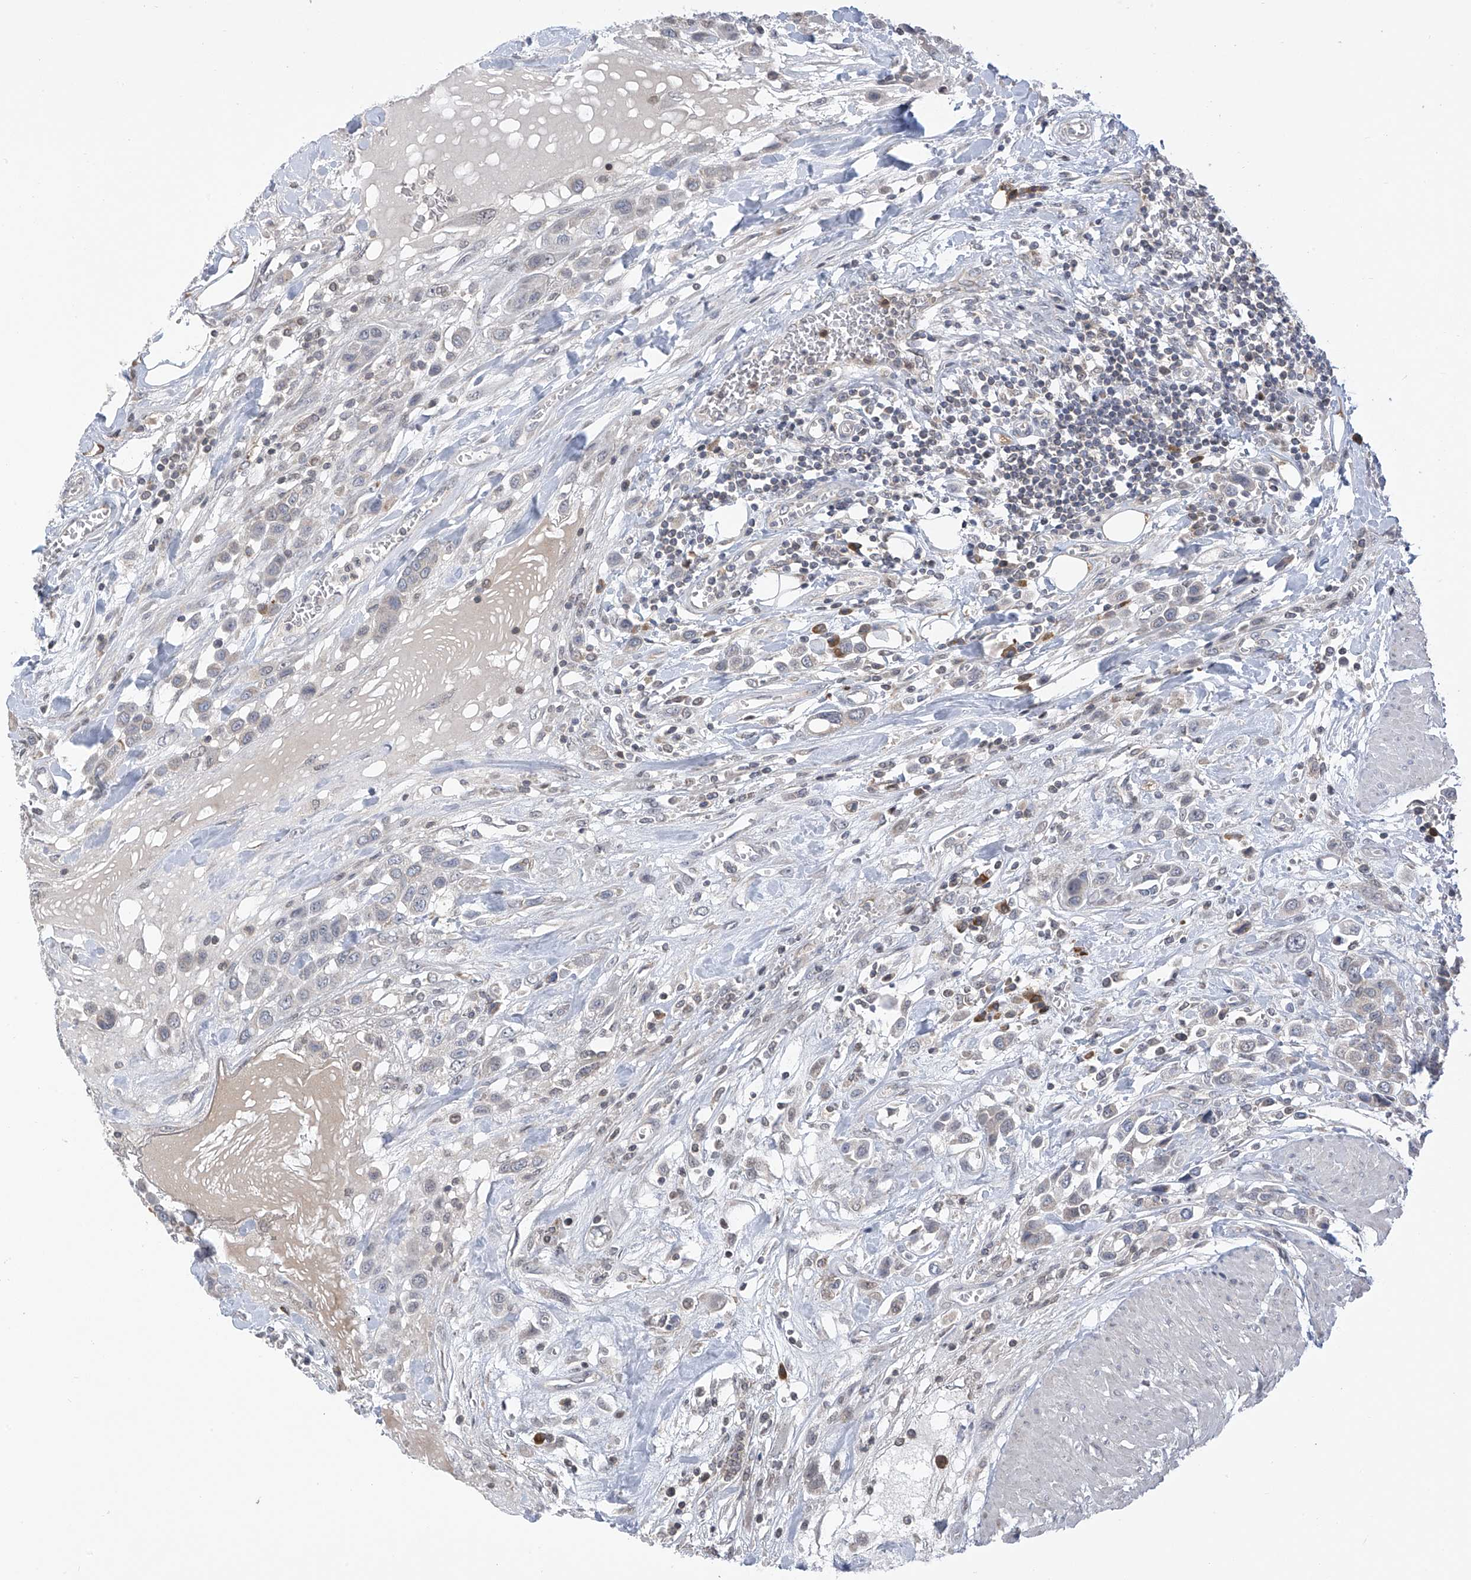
{"staining": {"intensity": "negative", "quantity": "none", "location": "none"}, "tissue": "urothelial cancer", "cell_type": "Tumor cells", "image_type": "cancer", "snomed": [{"axis": "morphology", "description": "Urothelial carcinoma, High grade"}, {"axis": "topography", "description": "Urinary bladder"}], "caption": "High power microscopy micrograph of an immunohistochemistry (IHC) photomicrograph of urothelial carcinoma (high-grade), revealing no significant positivity in tumor cells.", "gene": "SLCO4A1", "patient": {"sex": "male", "age": 50}}